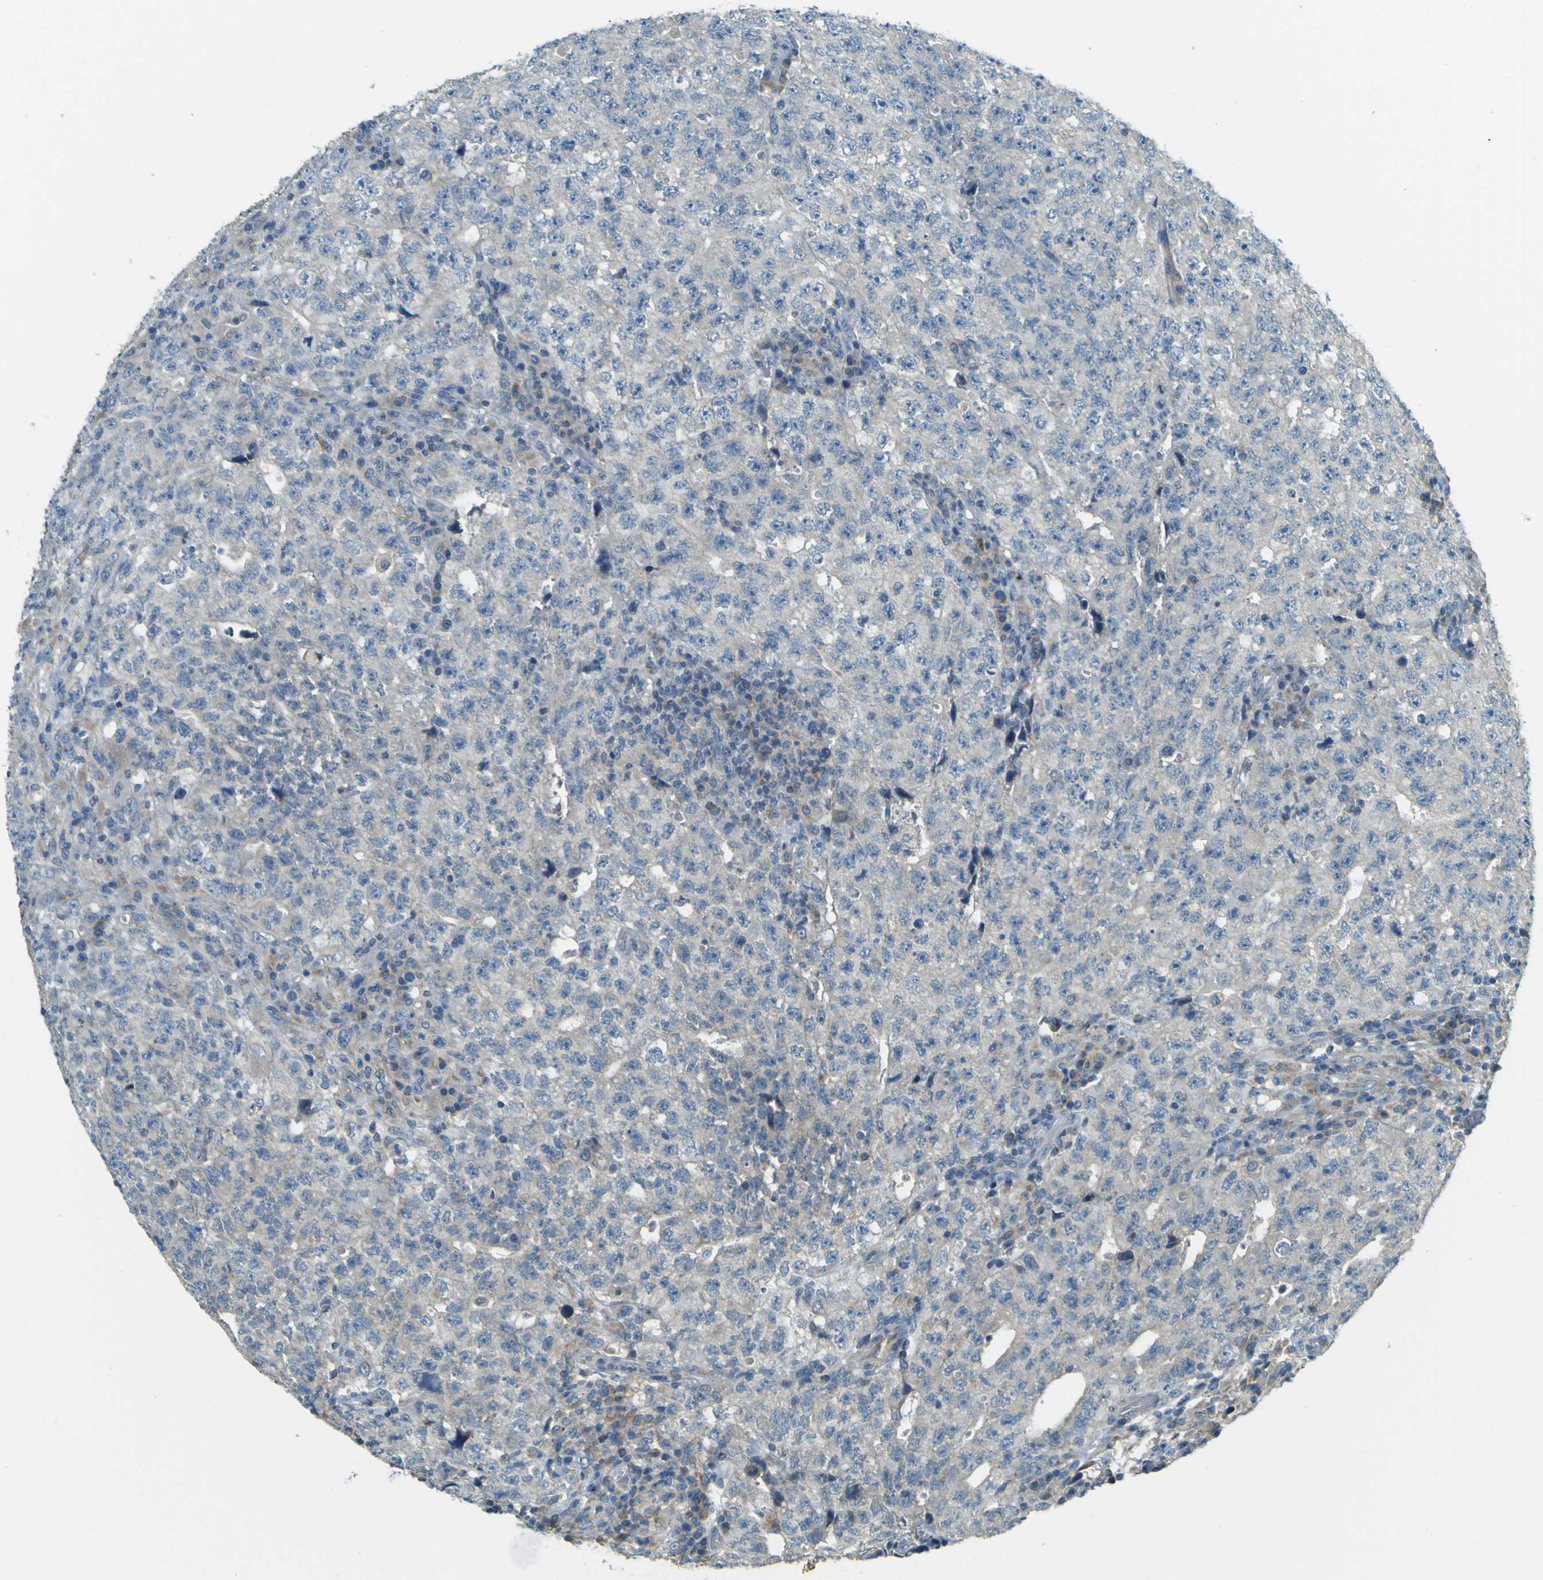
{"staining": {"intensity": "negative", "quantity": "none", "location": "none"}, "tissue": "testis cancer", "cell_type": "Tumor cells", "image_type": "cancer", "snomed": [{"axis": "morphology", "description": "Necrosis, NOS"}, {"axis": "morphology", "description": "Carcinoma, Embryonal, NOS"}, {"axis": "topography", "description": "Testis"}], "caption": "A micrograph of testis cancer stained for a protein shows no brown staining in tumor cells. The staining was performed using DAB to visualize the protein expression in brown, while the nuclei were stained in blue with hematoxylin (Magnification: 20x).", "gene": "FKTN", "patient": {"sex": "male", "age": 19}}